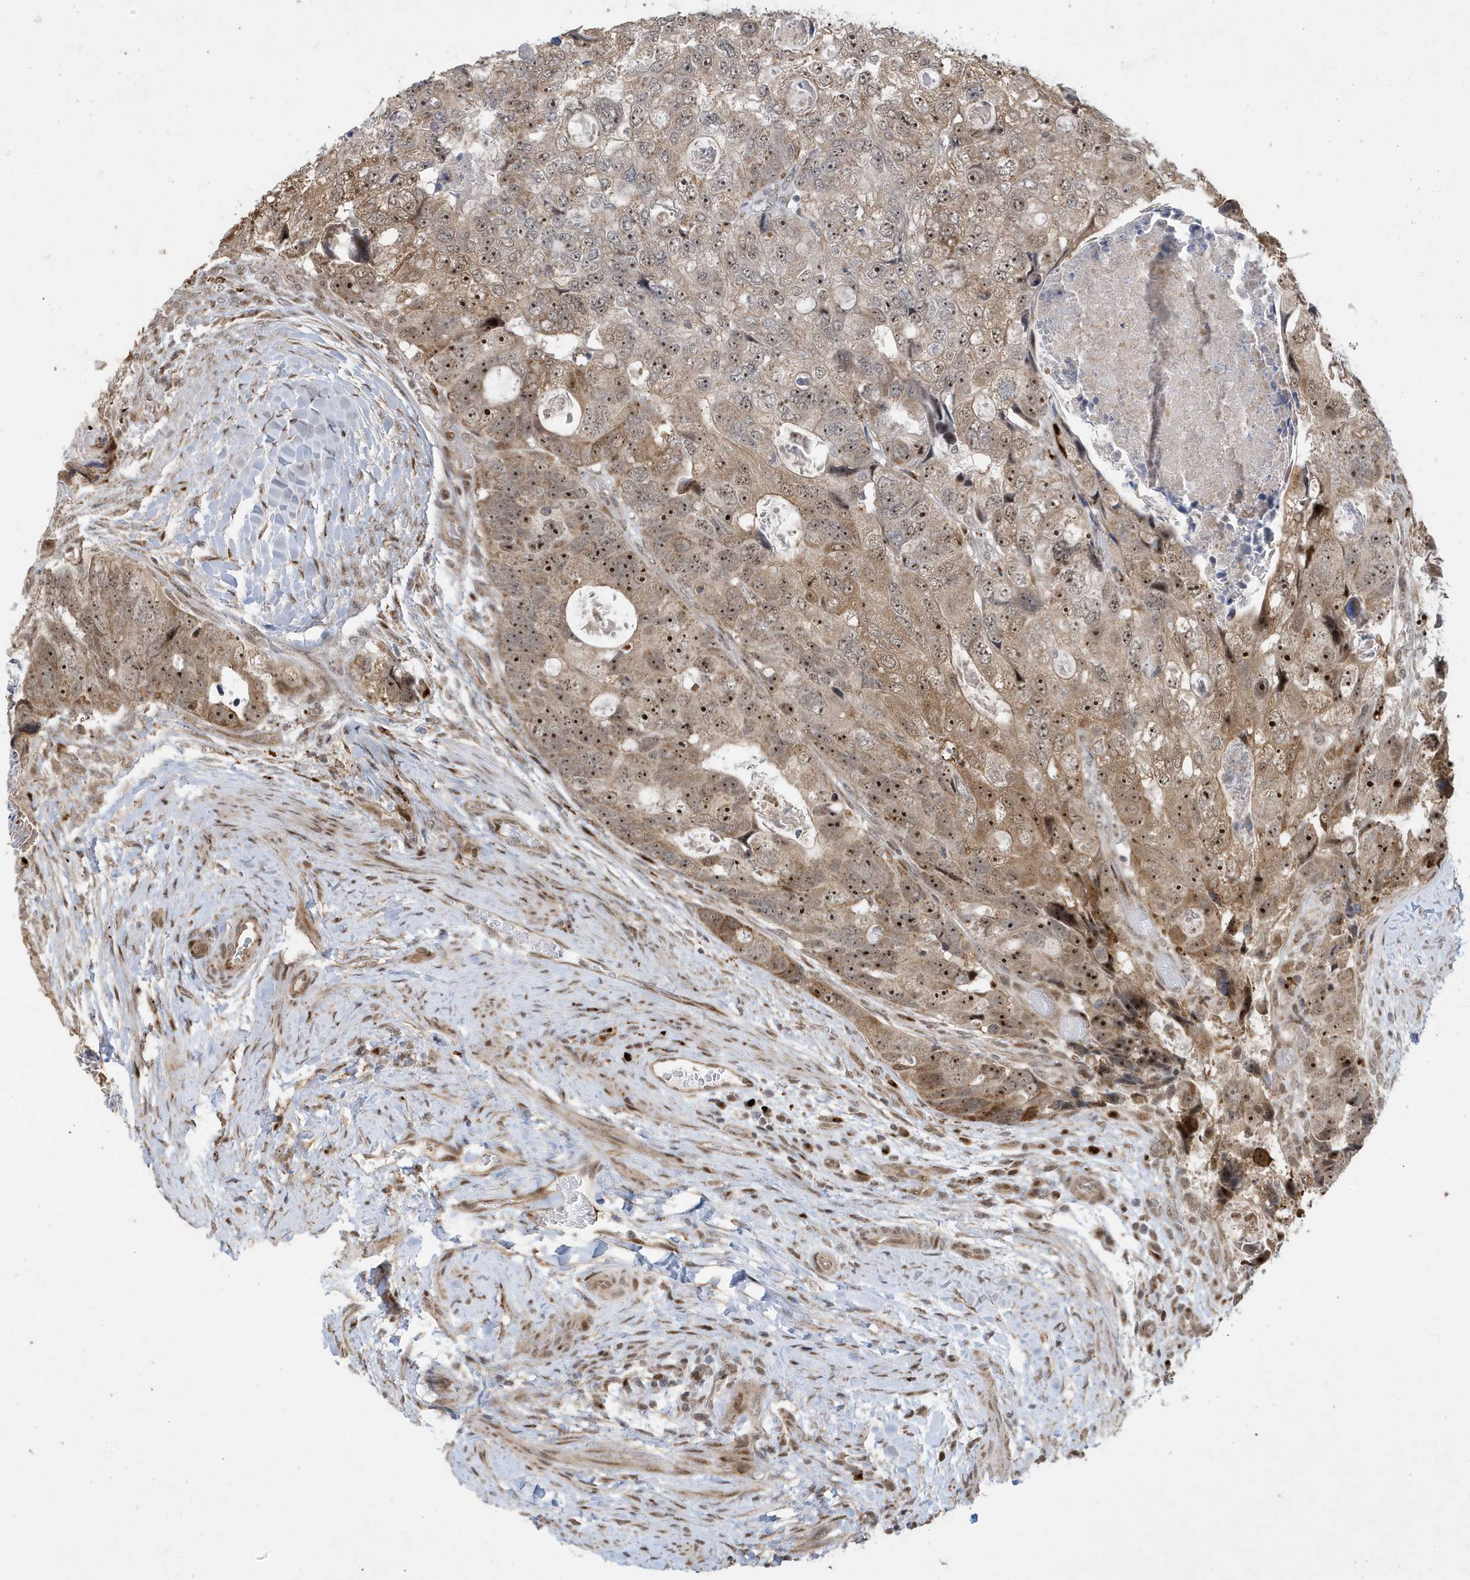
{"staining": {"intensity": "strong", "quantity": ">75%", "location": "cytoplasmic/membranous,nuclear"}, "tissue": "colorectal cancer", "cell_type": "Tumor cells", "image_type": "cancer", "snomed": [{"axis": "morphology", "description": "Adenocarcinoma, NOS"}, {"axis": "topography", "description": "Rectum"}], "caption": "A photomicrograph showing strong cytoplasmic/membranous and nuclear expression in approximately >75% of tumor cells in colorectal cancer, as visualized by brown immunohistochemical staining.", "gene": "FAM9B", "patient": {"sex": "male", "age": 59}}